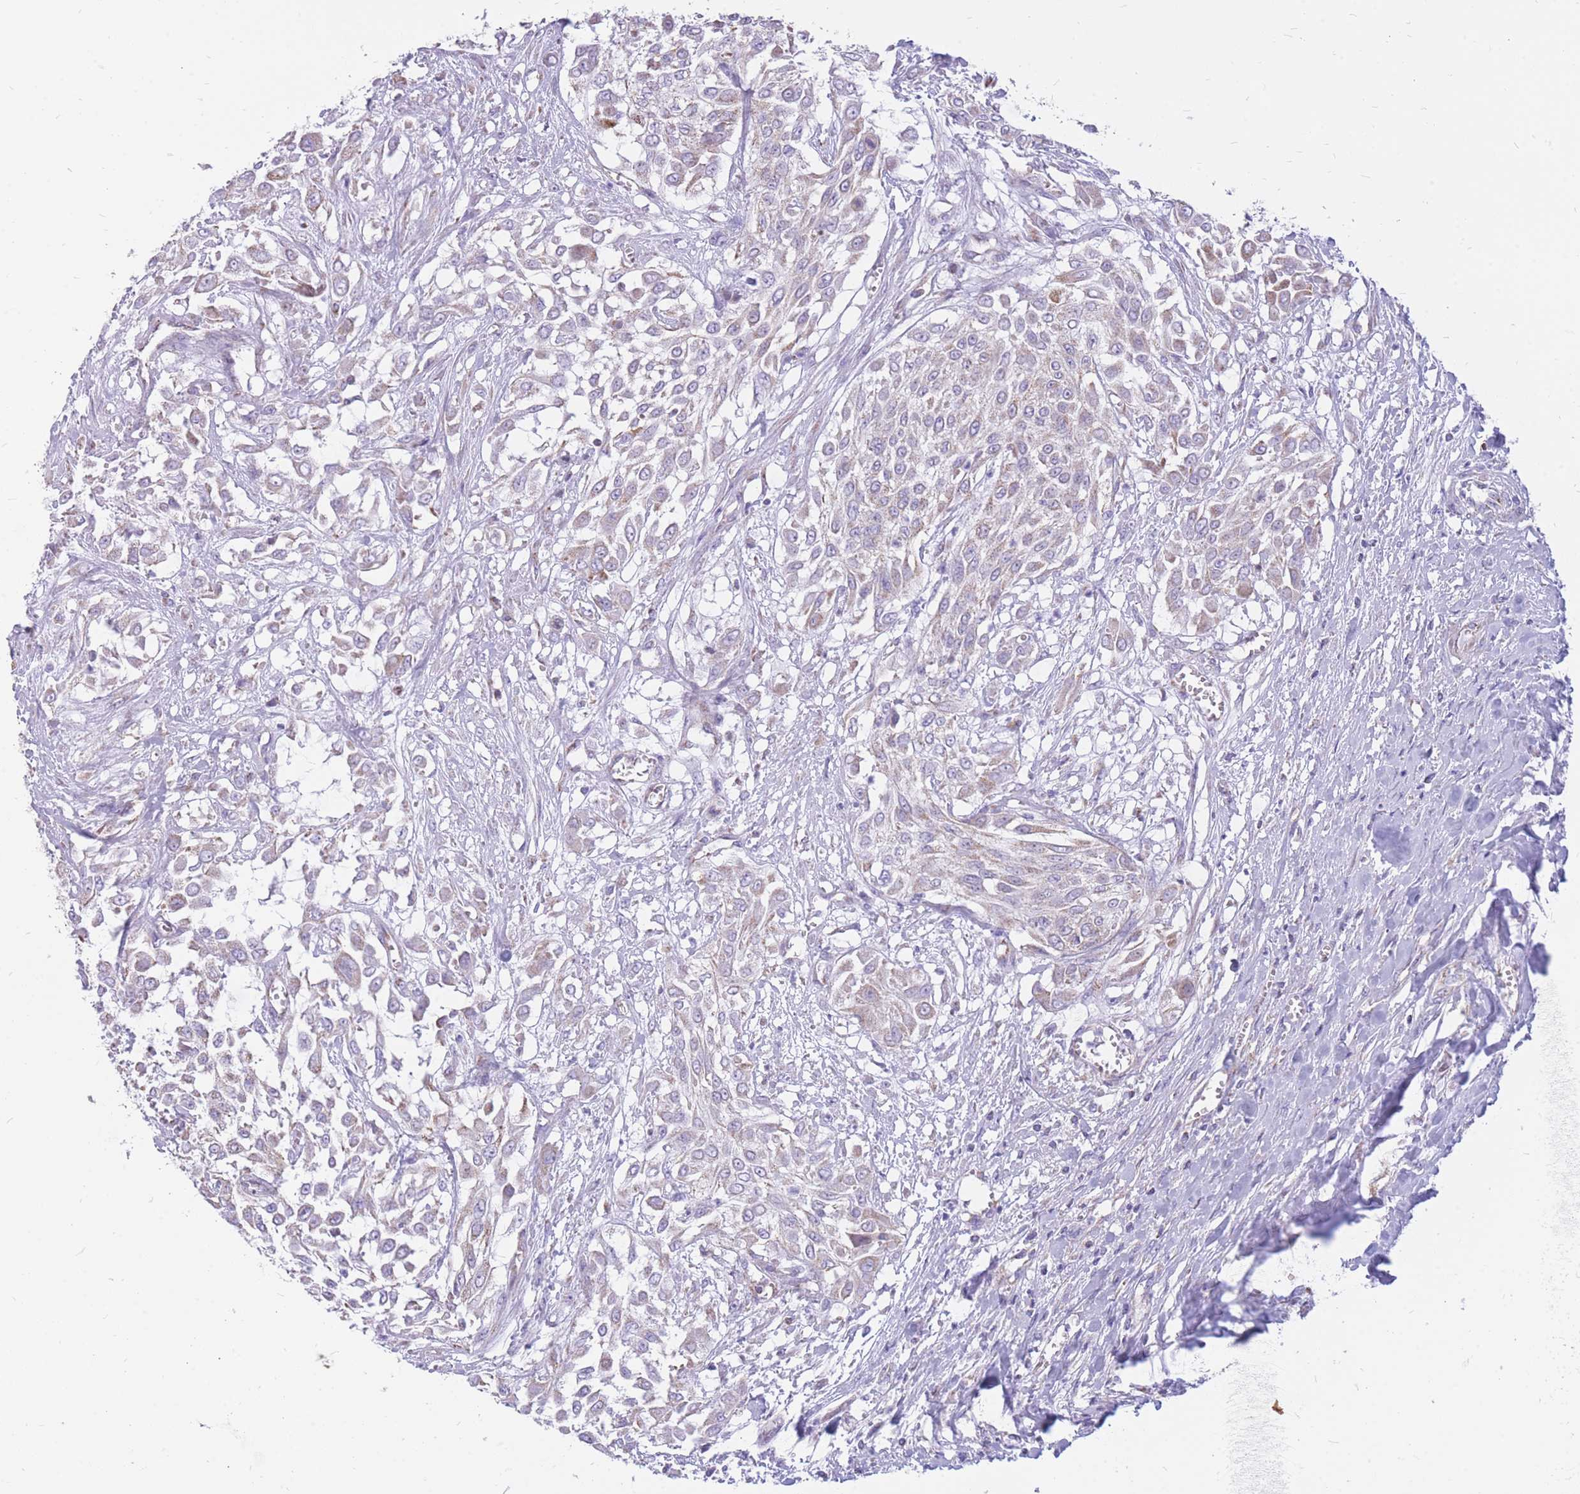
{"staining": {"intensity": "weak", "quantity": "<25%", "location": "cytoplasmic/membranous"}, "tissue": "urothelial cancer", "cell_type": "Tumor cells", "image_type": "cancer", "snomed": [{"axis": "morphology", "description": "Urothelial carcinoma, High grade"}, {"axis": "topography", "description": "Urinary bladder"}], "caption": "High-grade urothelial carcinoma was stained to show a protein in brown. There is no significant staining in tumor cells.", "gene": "PCSK1", "patient": {"sex": "male", "age": 57}}